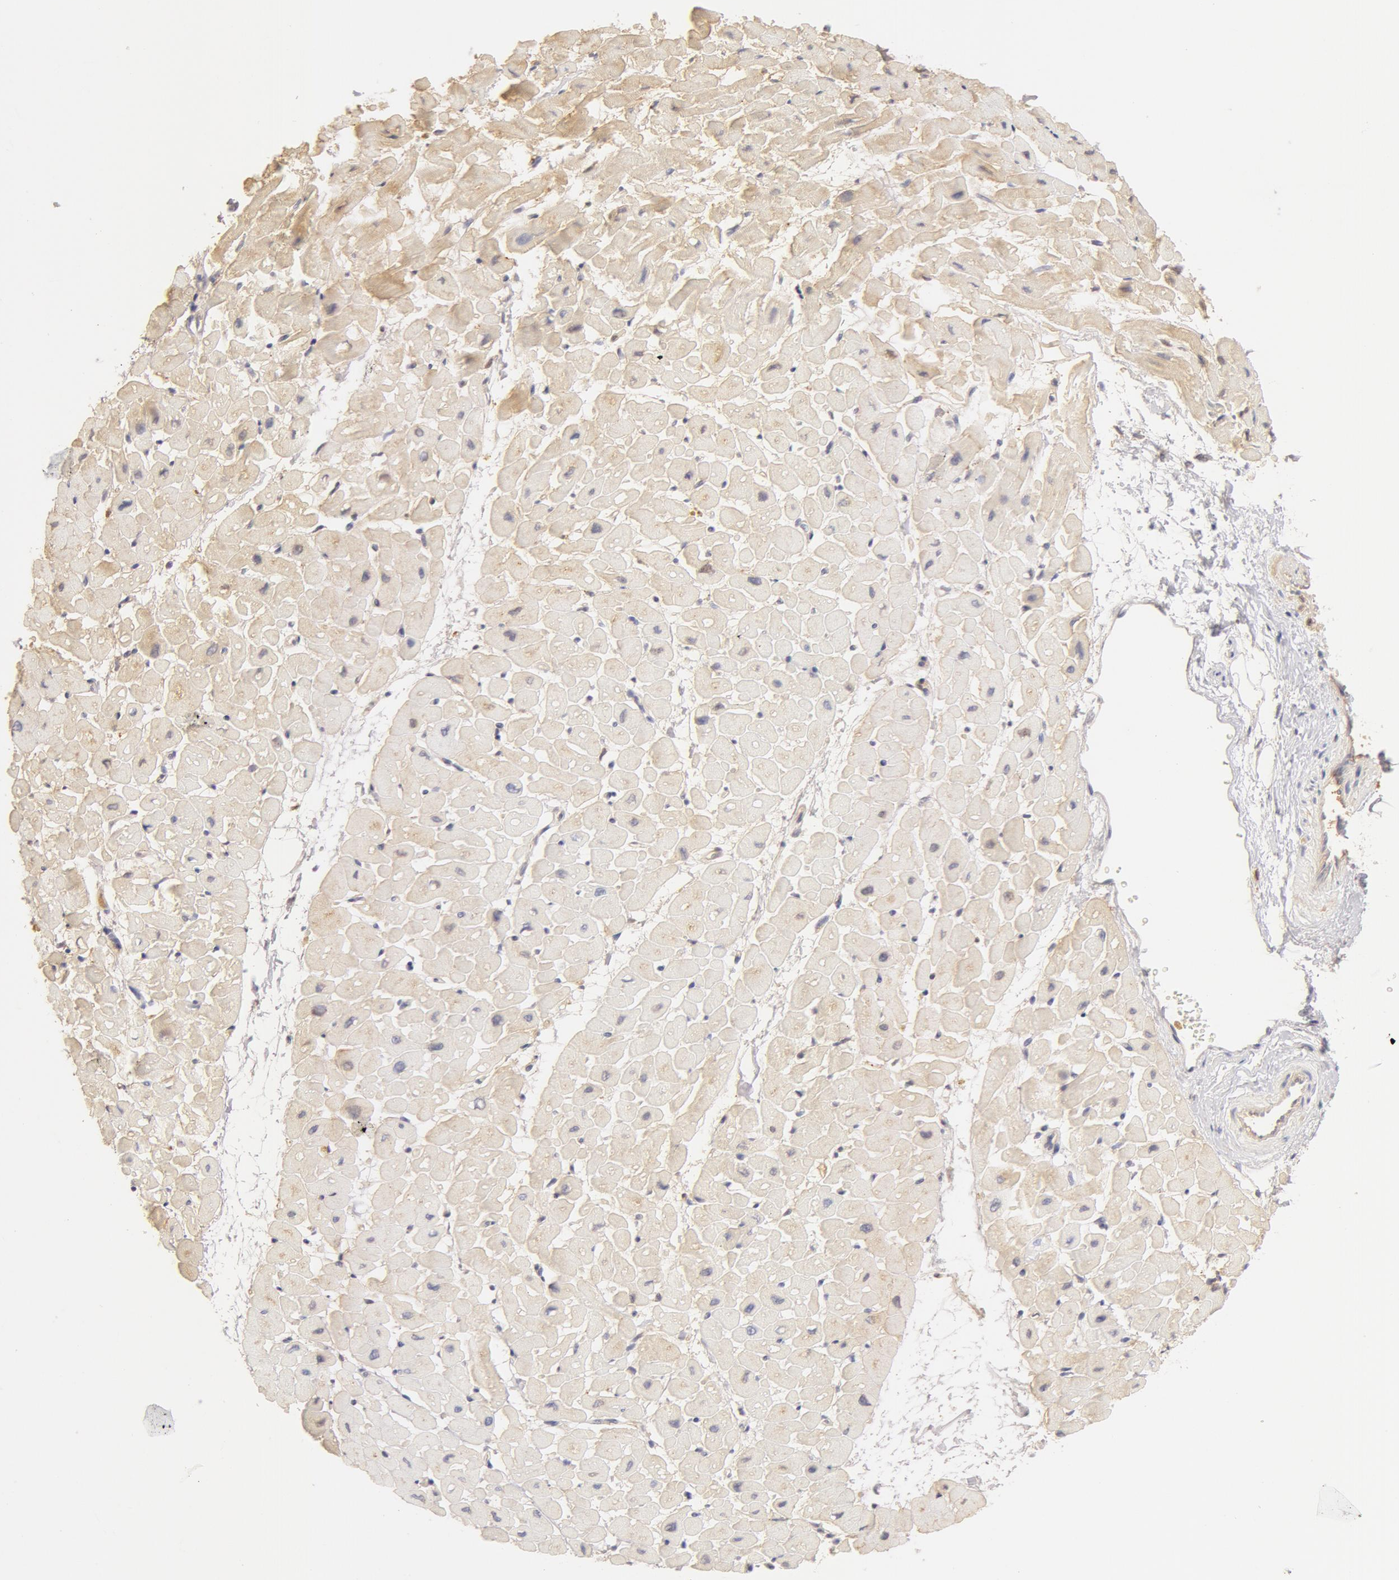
{"staining": {"intensity": "weak", "quantity": ">75%", "location": "cytoplasmic/membranous"}, "tissue": "heart muscle", "cell_type": "Cardiomyocytes", "image_type": "normal", "snomed": [{"axis": "morphology", "description": "Normal tissue, NOS"}, {"axis": "topography", "description": "Heart"}], "caption": "Weak cytoplasmic/membranous positivity for a protein is seen in about >75% of cardiomyocytes of unremarkable heart muscle using IHC.", "gene": "GC", "patient": {"sex": "male", "age": 45}}